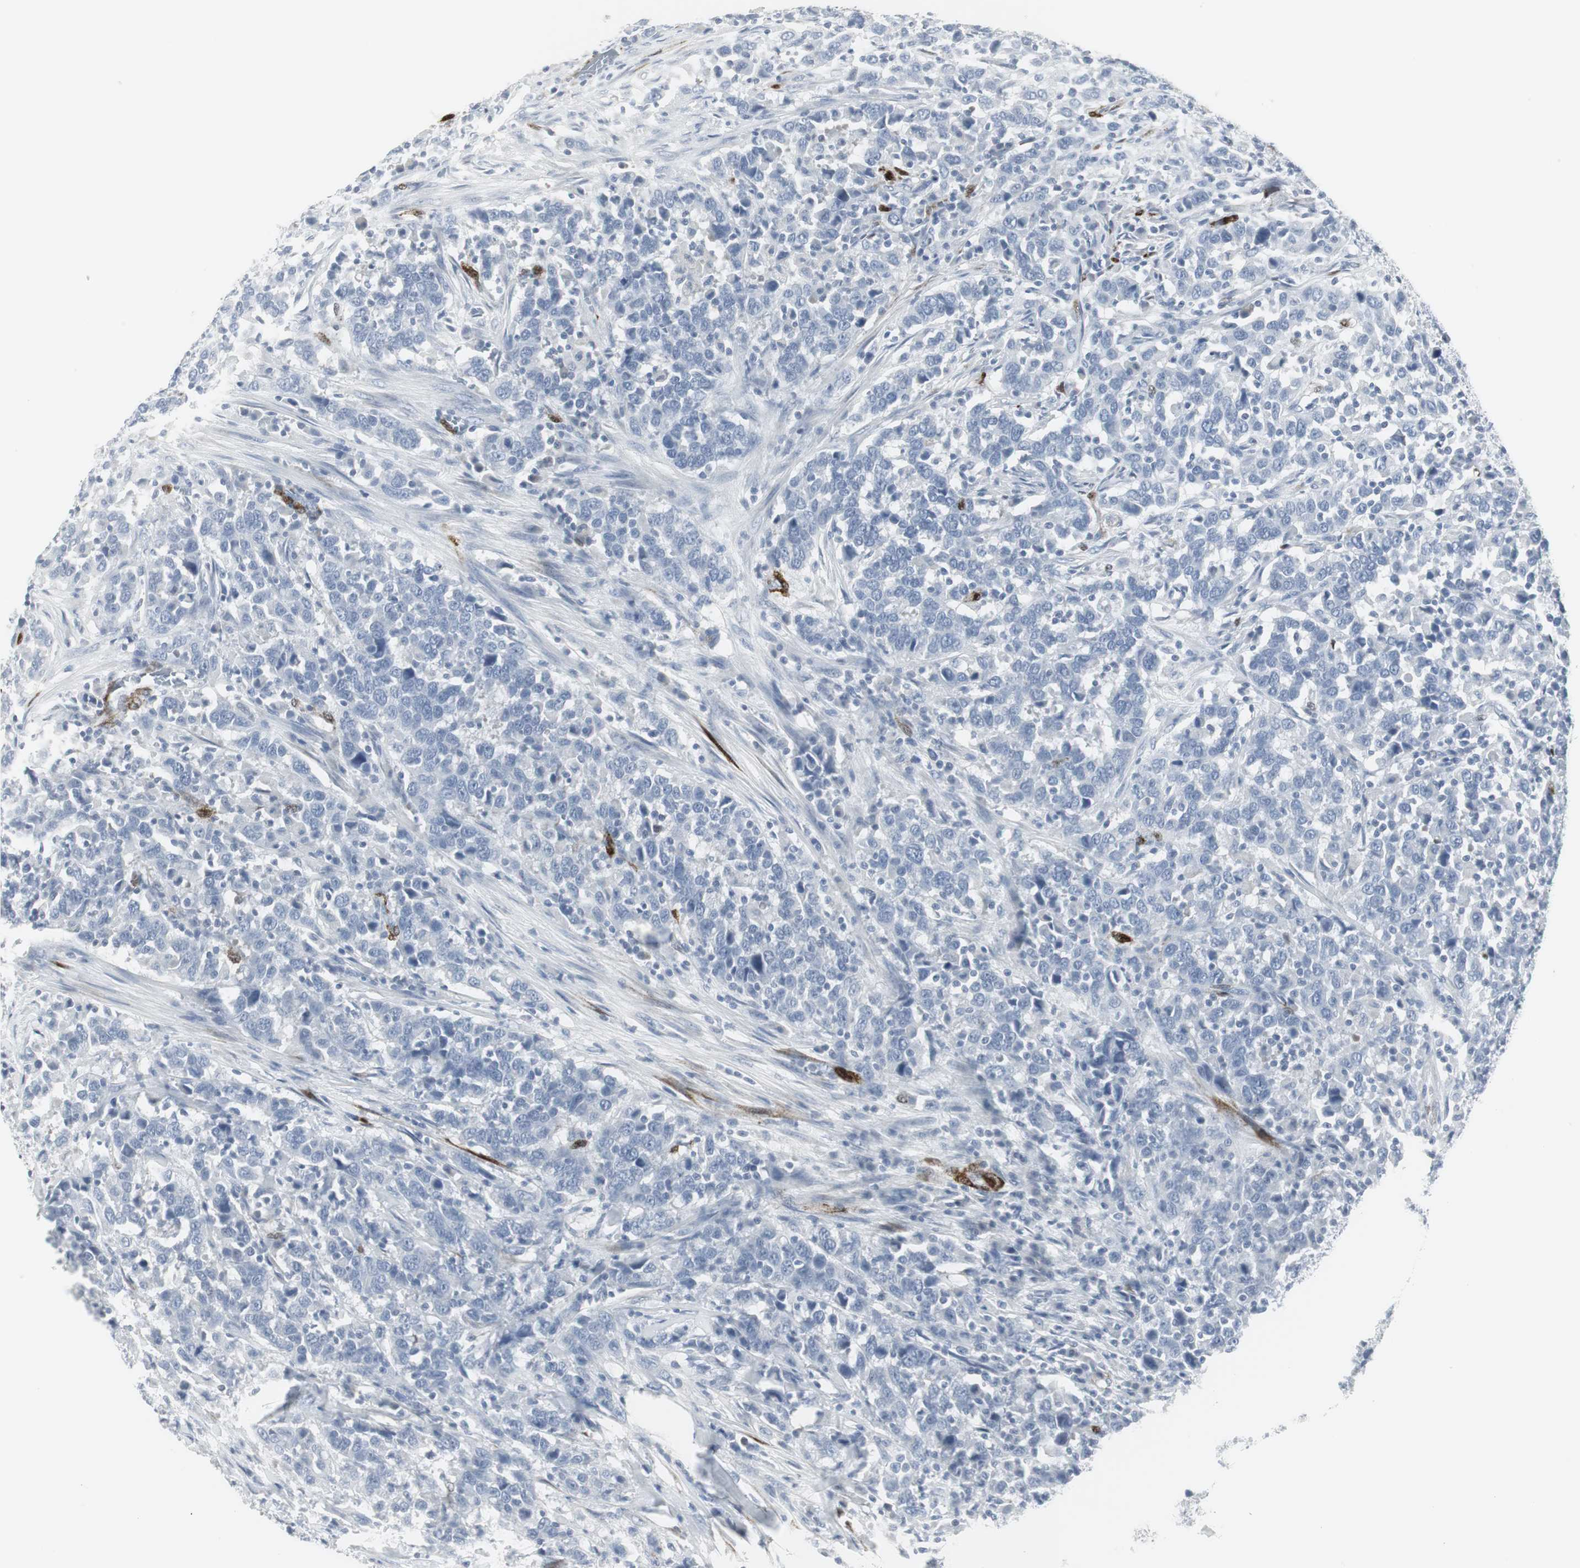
{"staining": {"intensity": "negative", "quantity": "none", "location": "none"}, "tissue": "urothelial cancer", "cell_type": "Tumor cells", "image_type": "cancer", "snomed": [{"axis": "morphology", "description": "Urothelial carcinoma, High grade"}, {"axis": "topography", "description": "Urinary bladder"}], "caption": "Immunohistochemical staining of human urothelial cancer demonstrates no significant staining in tumor cells.", "gene": "PPP1R14A", "patient": {"sex": "male", "age": 61}}